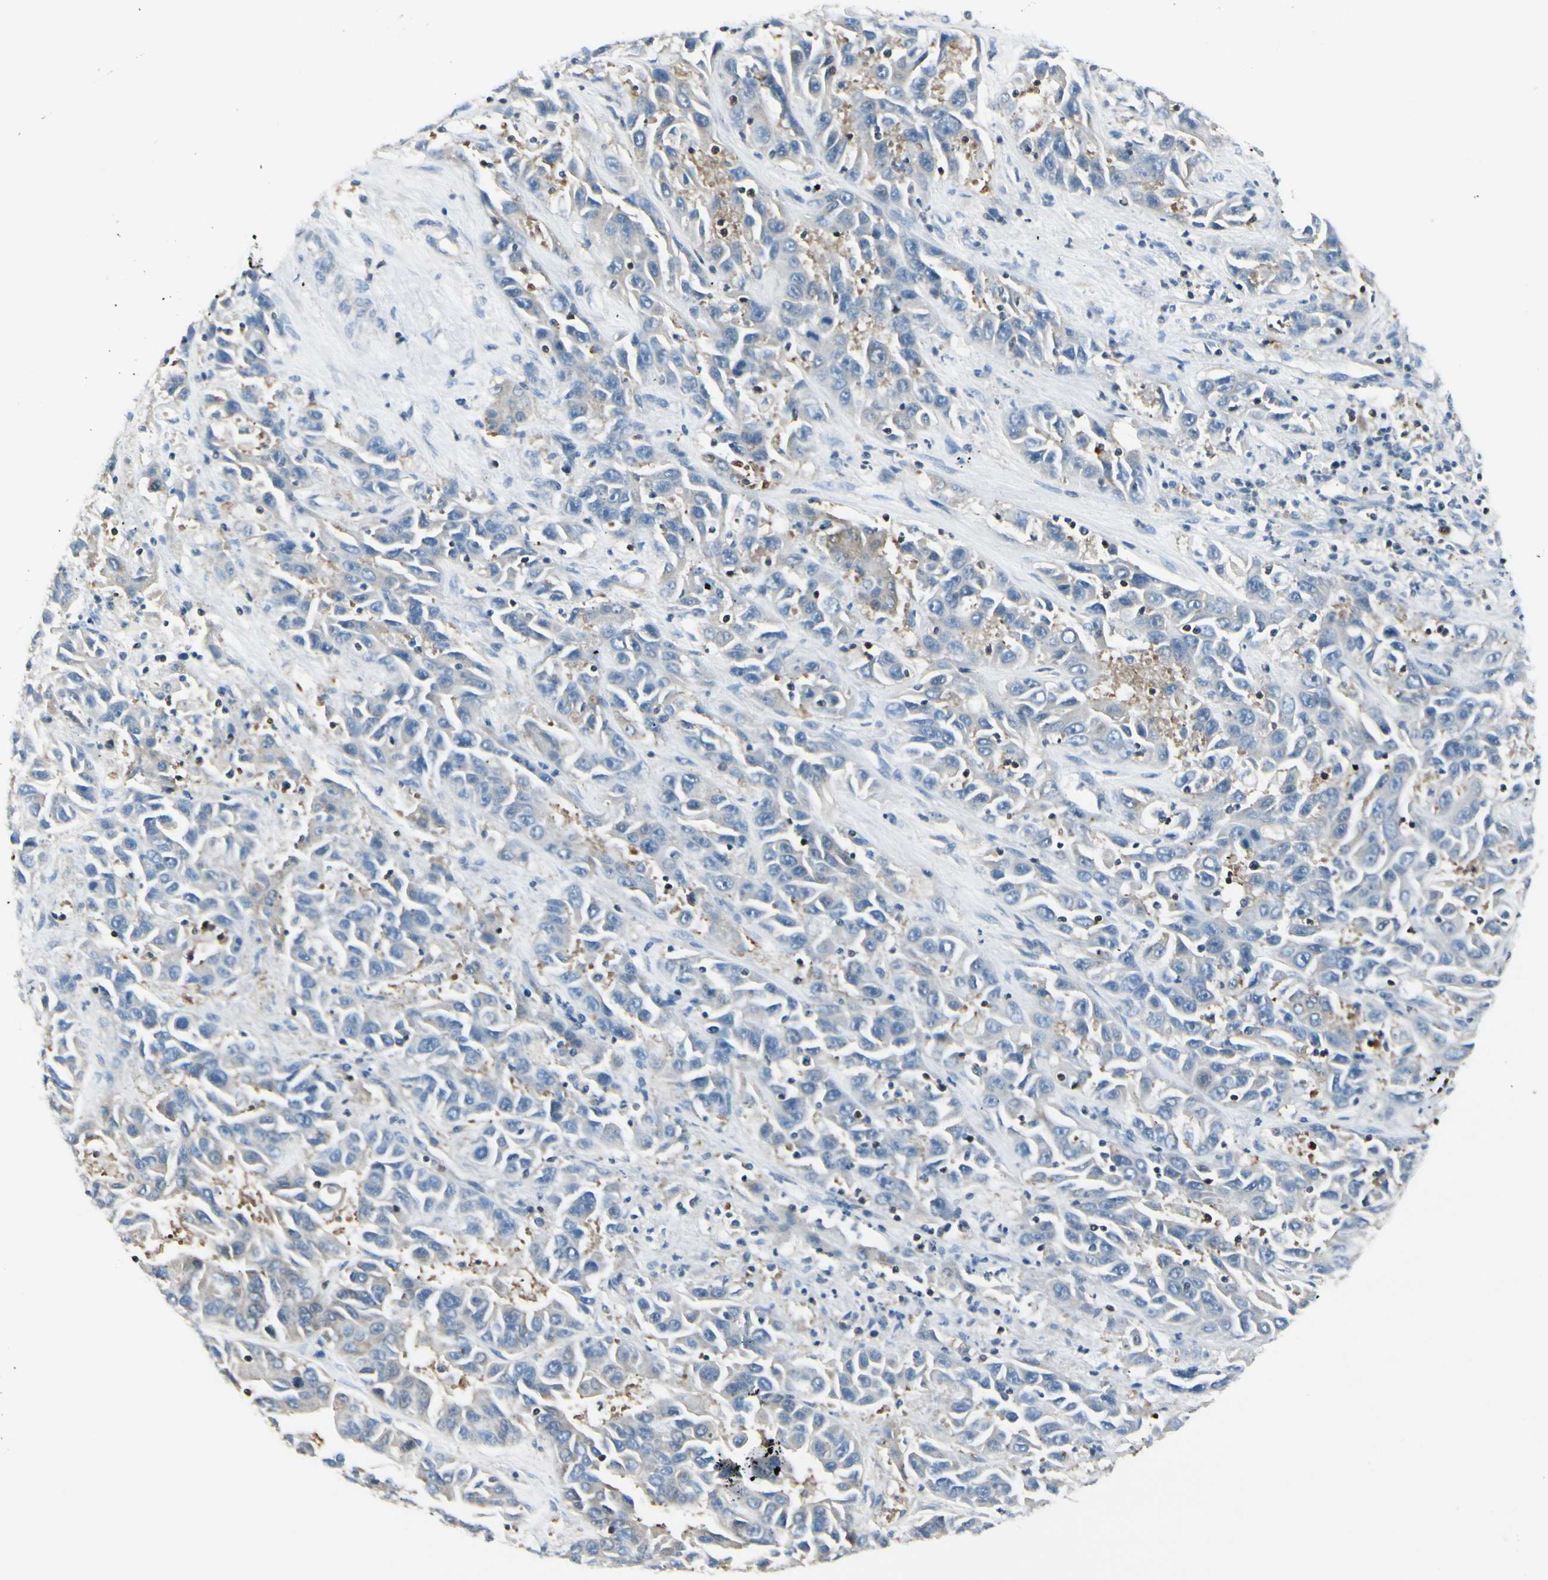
{"staining": {"intensity": "negative", "quantity": "none", "location": "none"}, "tissue": "liver cancer", "cell_type": "Tumor cells", "image_type": "cancer", "snomed": [{"axis": "morphology", "description": "Cholangiocarcinoma"}, {"axis": "topography", "description": "Liver"}], "caption": "IHC of cholangiocarcinoma (liver) shows no staining in tumor cells.", "gene": "SLC9A3R1", "patient": {"sex": "female", "age": 52}}